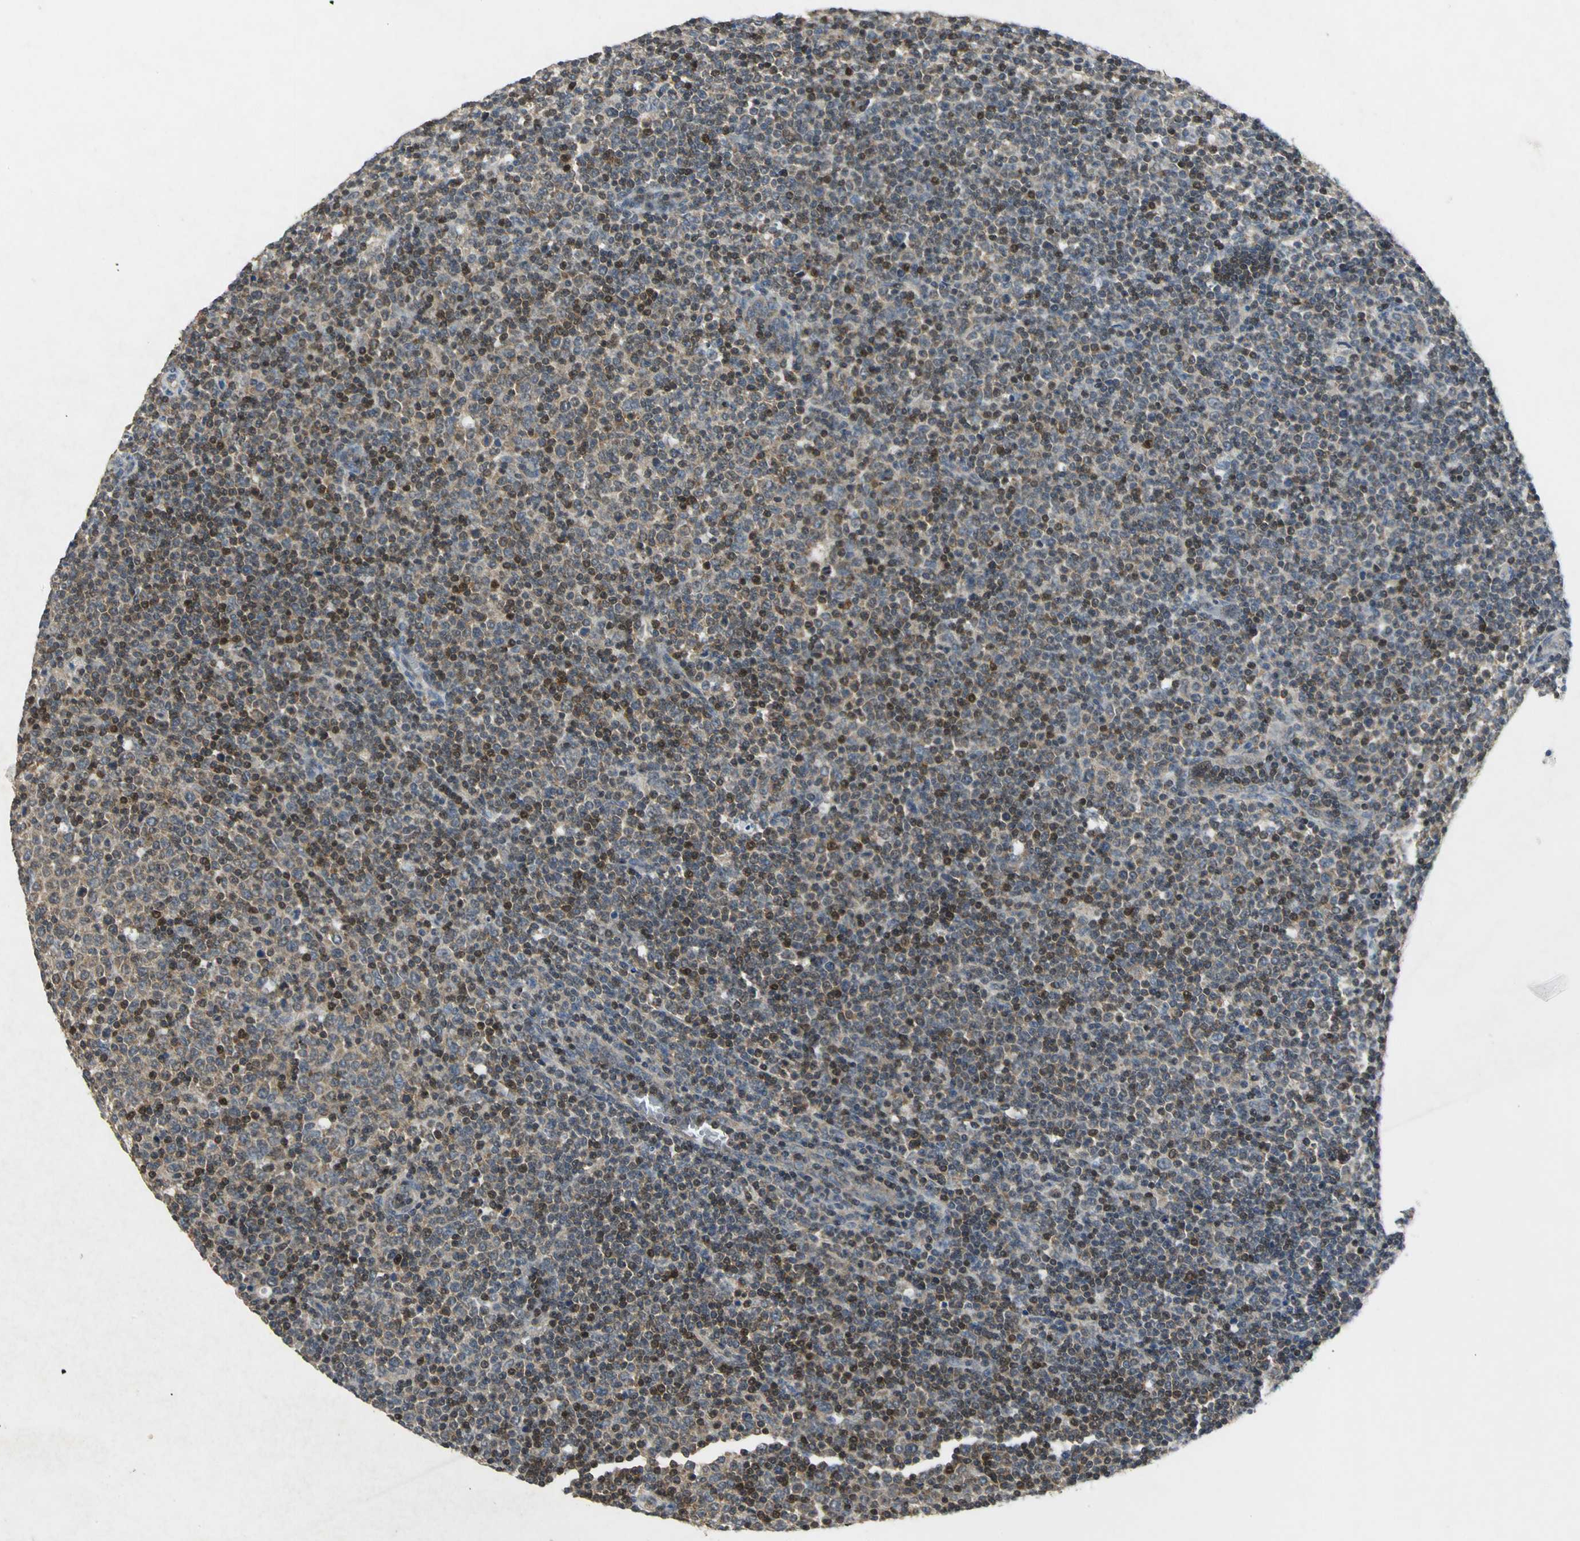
{"staining": {"intensity": "moderate", "quantity": ">75%", "location": "cytoplasmic/membranous,nuclear"}, "tissue": "lymphoma", "cell_type": "Tumor cells", "image_type": "cancer", "snomed": [{"axis": "morphology", "description": "Malignant lymphoma, non-Hodgkin's type, Low grade"}, {"axis": "topography", "description": "Lymph node"}], "caption": "Protein staining exhibits moderate cytoplasmic/membranous and nuclear expression in approximately >75% of tumor cells in malignant lymphoma, non-Hodgkin's type (low-grade).", "gene": "PPIA", "patient": {"sex": "male", "age": 70}}